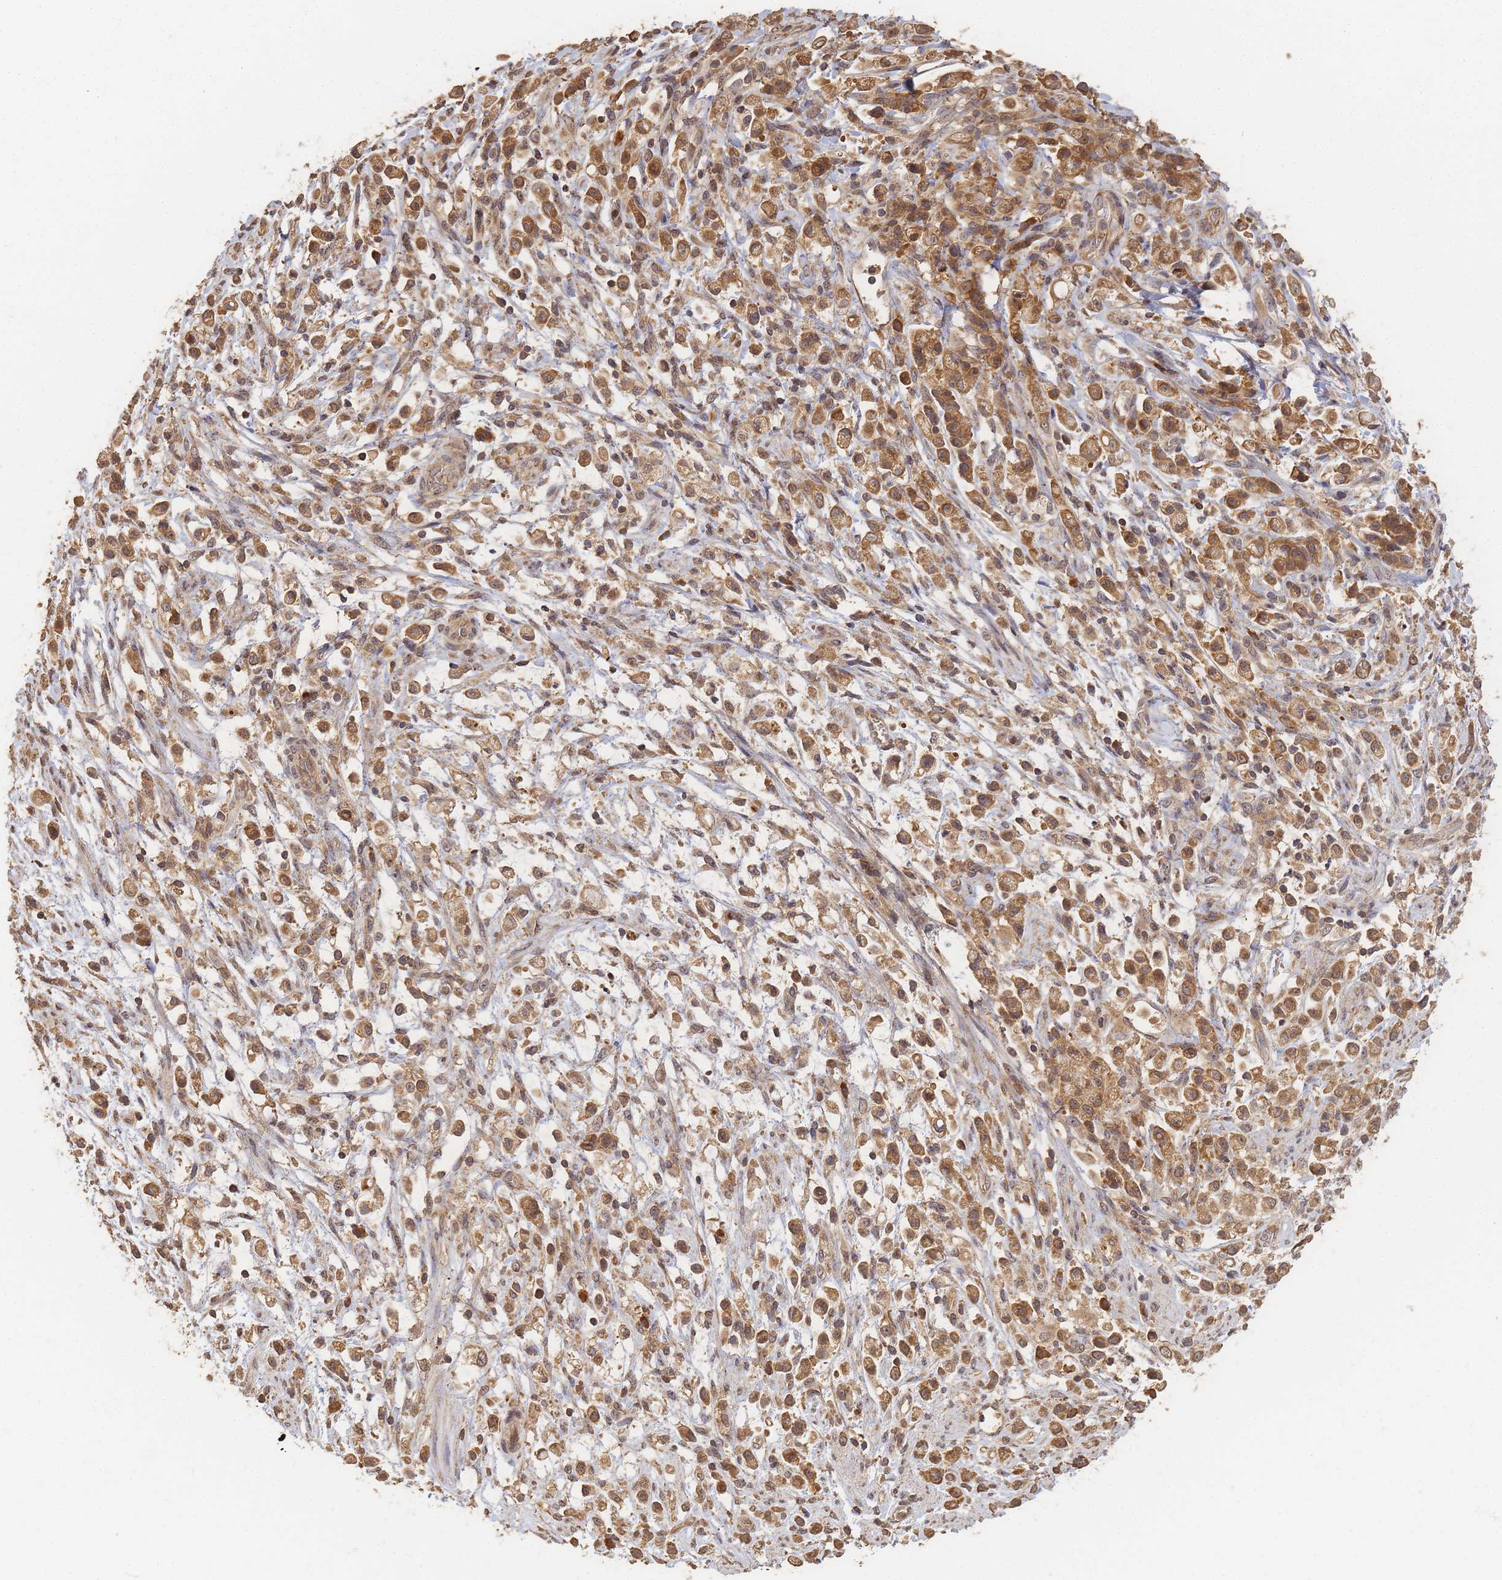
{"staining": {"intensity": "moderate", "quantity": ">75%", "location": "cytoplasmic/membranous"}, "tissue": "stomach cancer", "cell_type": "Tumor cells", "image_type": "cancer", "snomed": [{"axis": "morphology", "description": "Adenocarcinoma, NOS"}, {"axis": "topography", "description": "Stomach"}], "caption": "DAB (3,3'-diaminobenzidine) immunohistochemical staining of human stomach cancer exhibits moderate cytoplasmic/membranous protein expression in about >75% of tumor cells.", "gene": "ALKBH1", "patient": {"sex": "female", "age": 60}}